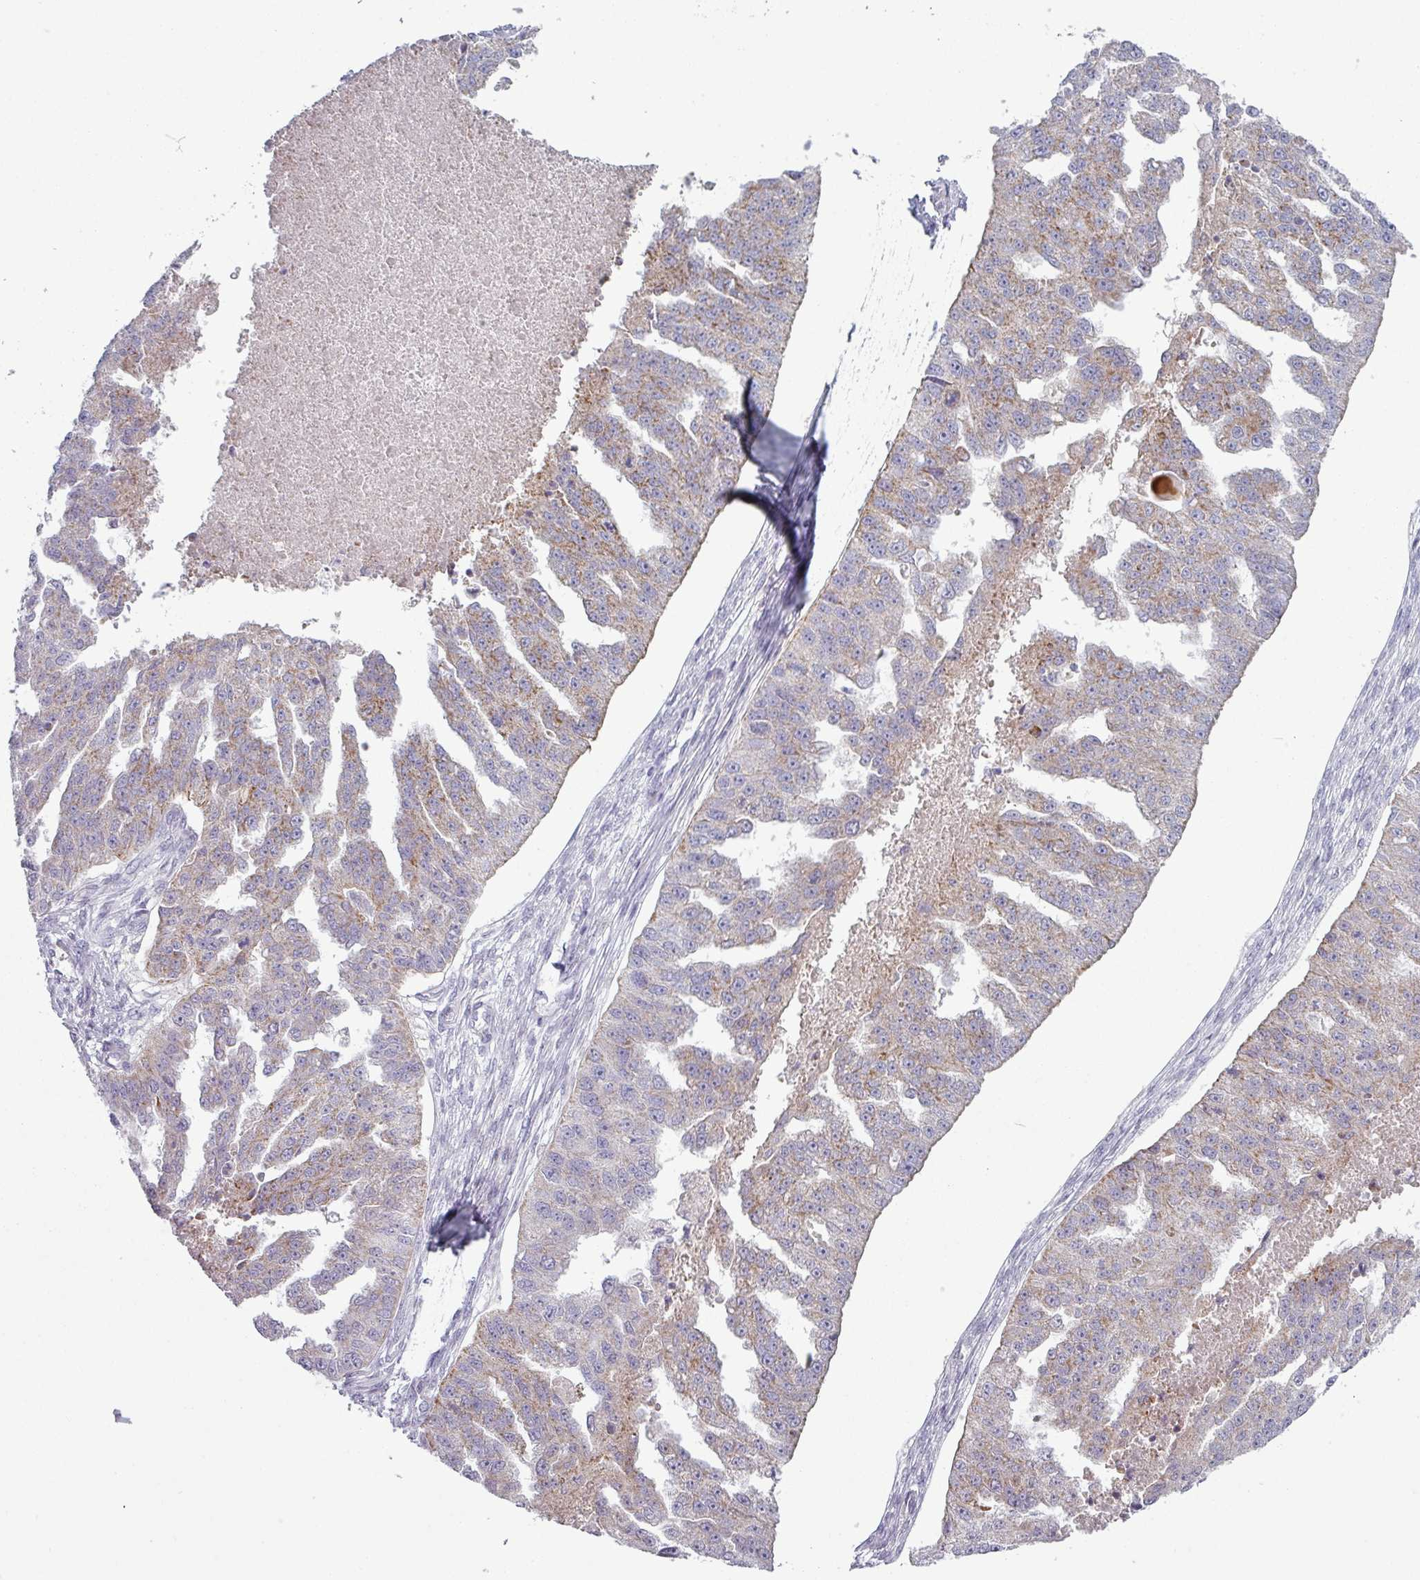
{"staining": {"intensity": "moderate", "quantity": "25%-75%", "location": "cytoplasmic/membranous"}, "tissue": "ovarian cancer", "cell_type": "Tumor cells", "image_type": "cancer", "snomed": [{"axis": "morphology", "description": "Cystadenocarcinoma, serous, NOS"}, {"axis": "topography", "description": "Ovary"}], "caption": "Moderate cytoplasmic/membranous protein expression is appreciated in approximately 25%-75% of tumor cells in ovarian cancer.", "gene": "ZNF615", "patient": {"sex": "female", "age": 58}}